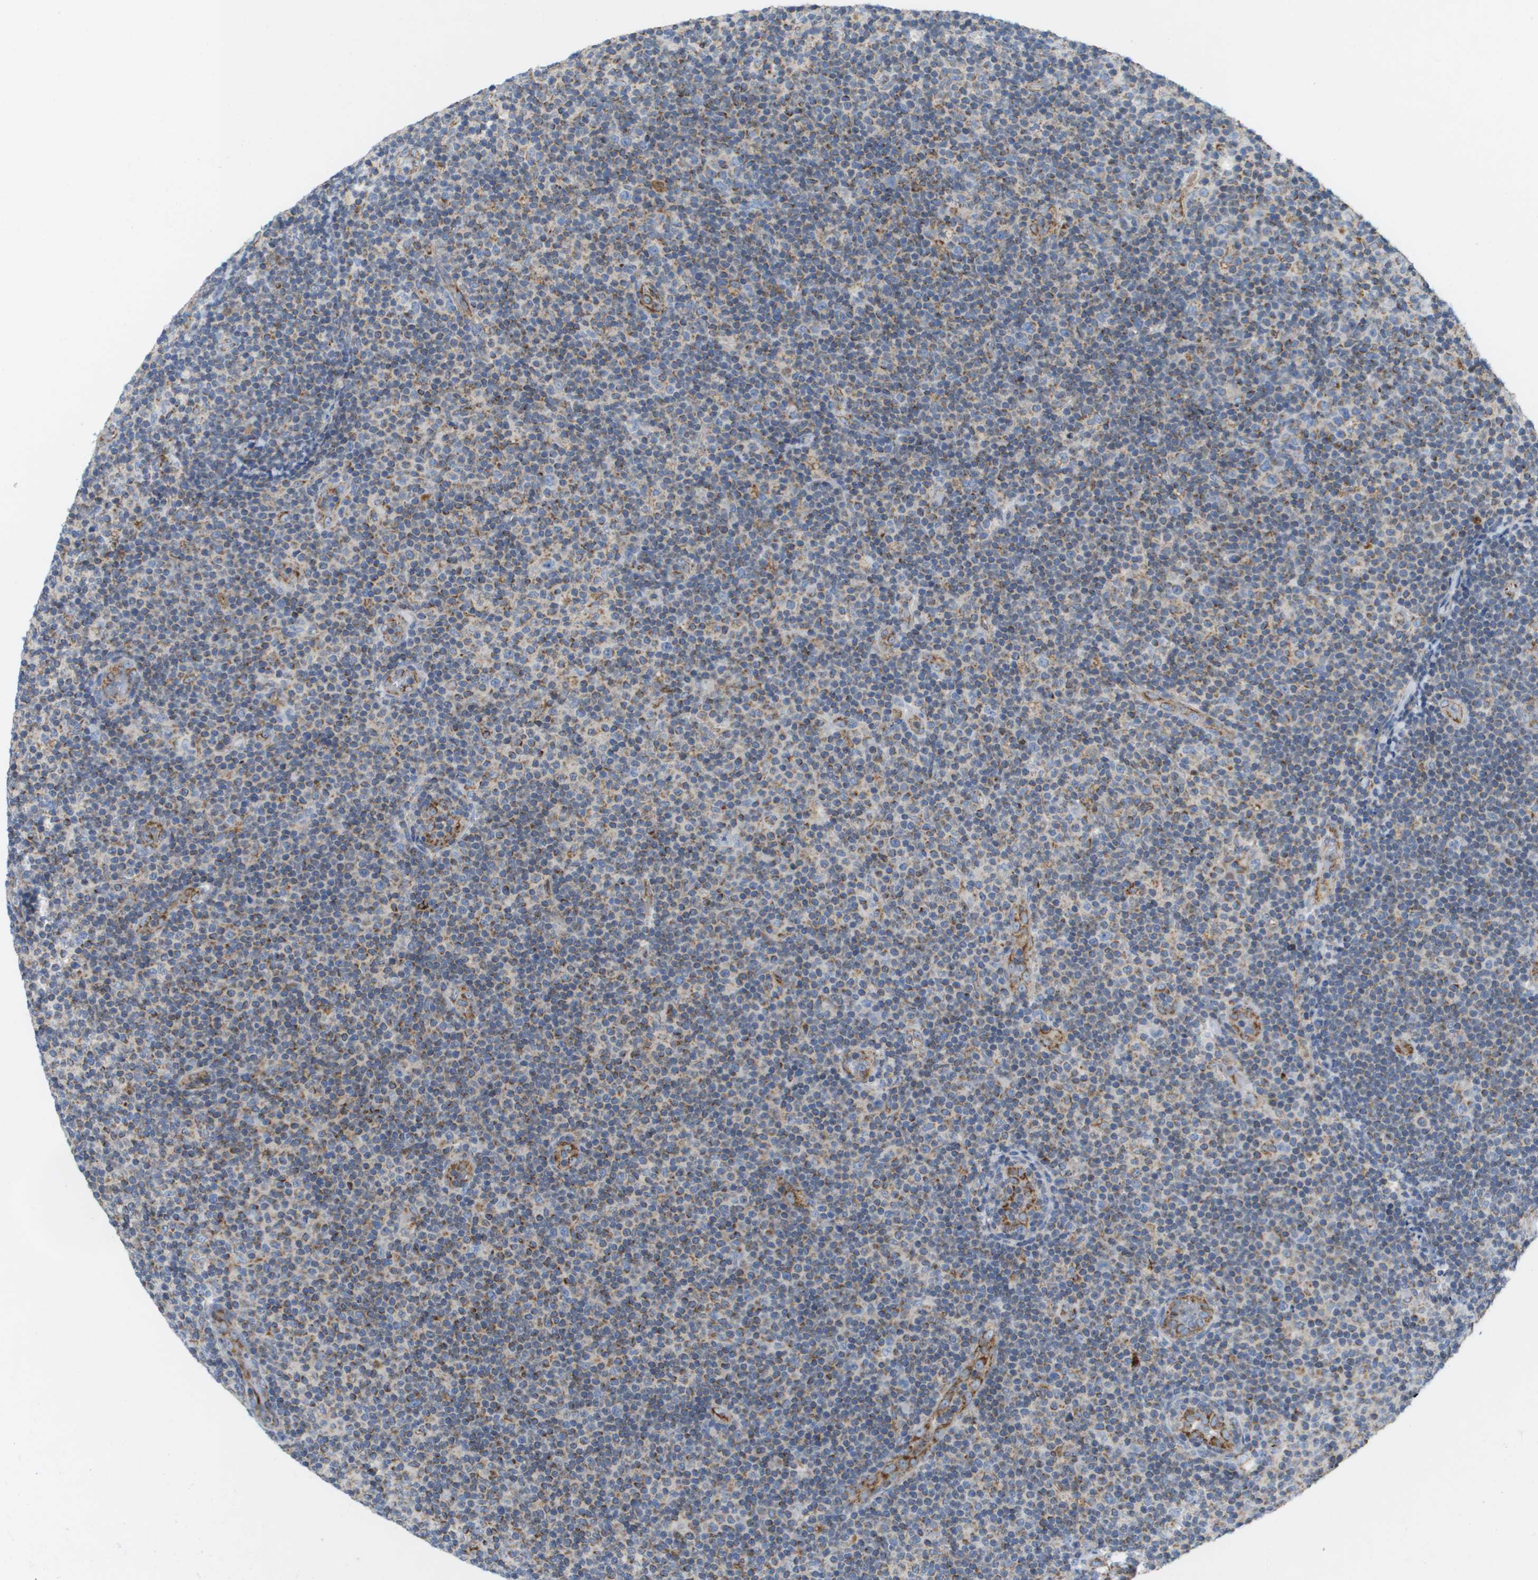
{"staining": {"intensity": "moderate", "quantity": "<25%", "location": "cytoplasmic/membranous"}, "tissue": "lymphoma", "cell_type": "Tumor cells", "image_type": "cancer", "snomed": [{"axis": "morphology", "description": "Malignant lymphoma, non-Hodgkin's type, Low grade"}, {"axis": "topography", "description": "Lymph node"}], "caption": "Protein expression by immunohistochemistry (IHC) shows moderate cytoplasmic/membranous staining in about <25% of tumor cells in malignant lymphoma, non-Hodgkin's type (low-grade).", "gene": "FIS1", "patient": {"sex": "male", "age": 83}}